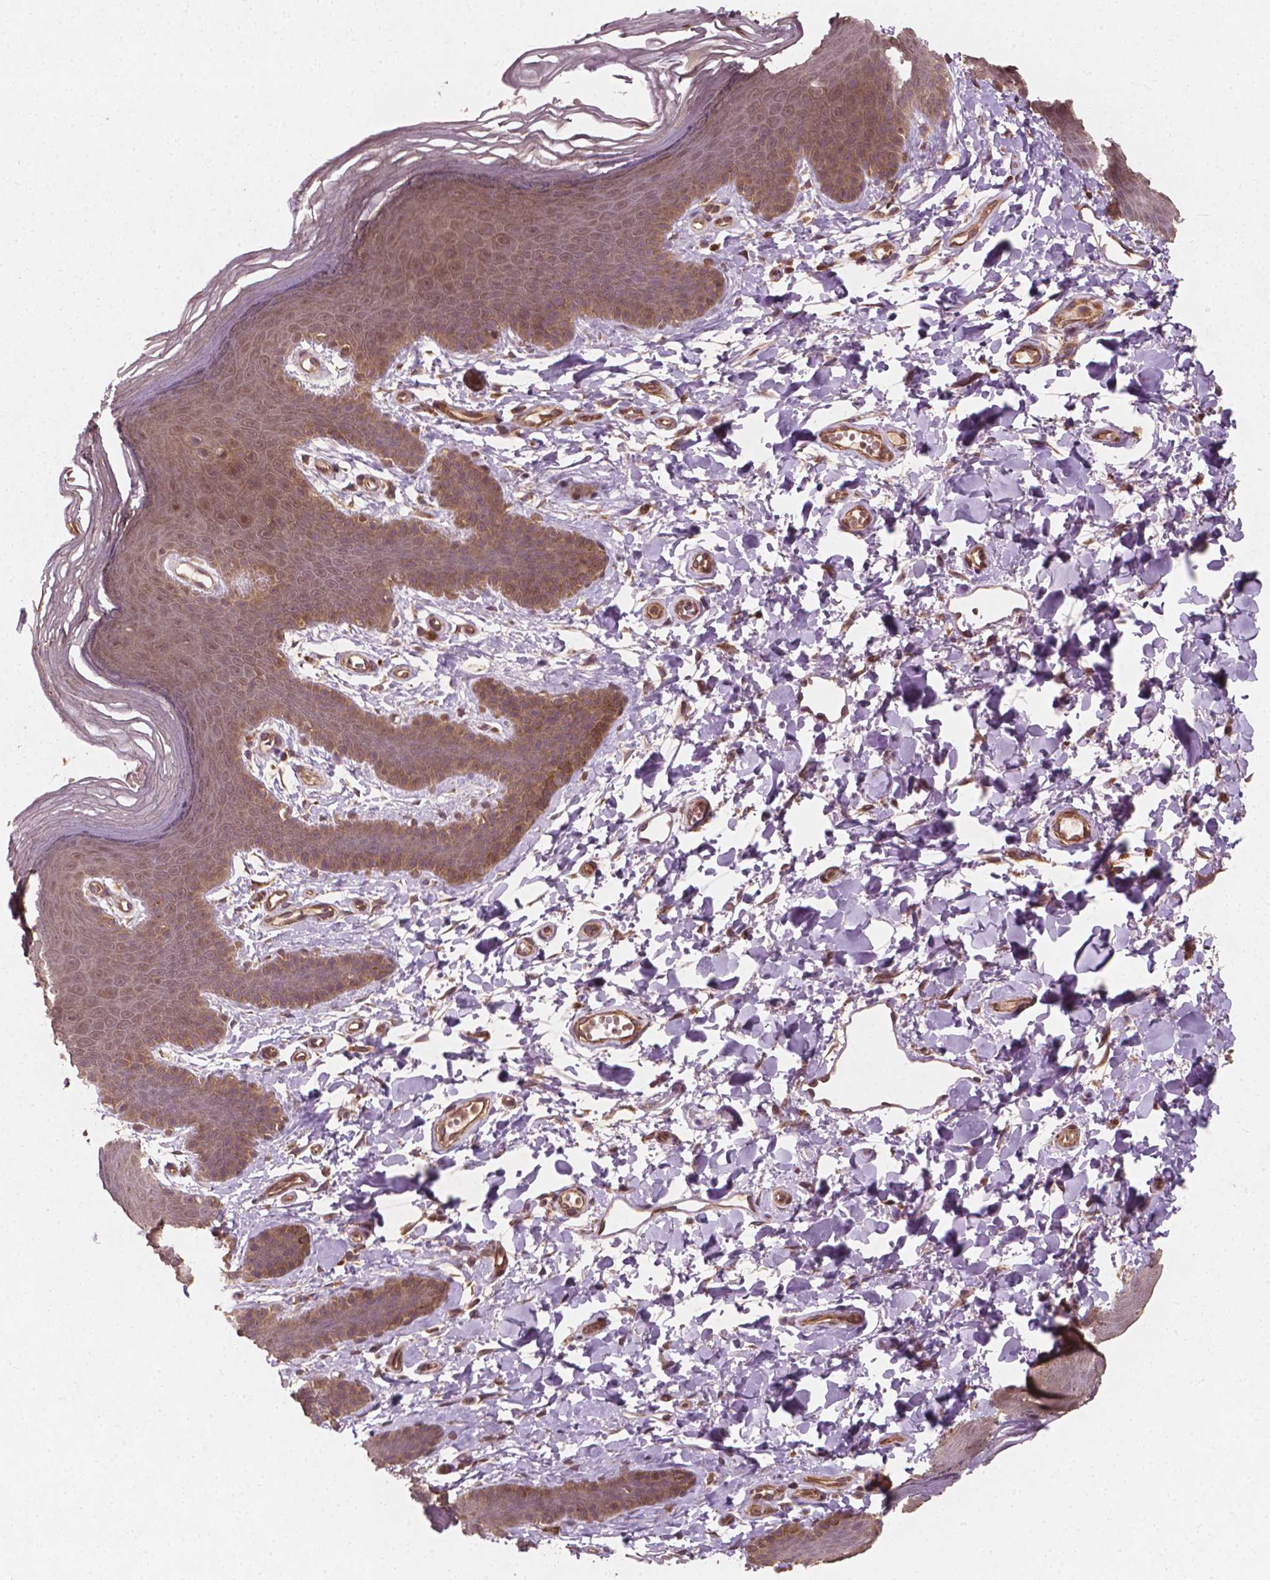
{"staining": {"intensity": "weak", "quantity": ">75%", "location": "cytoplasmic/membranous,nuclear"}, "tissue": "skin", "cell_type": "Epidermal cells", "image_type": "normal", "snomed": [{"axis": "morphology", "description": "Normal tissue, NOS"}, {"axis": "topography", "description": "Anal"}], "caption": "A histopathology image of human skin stained for a protein shows weak cytoplasmic/membranous,nuclear brown staining in epidermal cells. (DAB (3,3'-diaminobenzidine) IHC, brown staining for protein, blue staining for nuclei).", "gene": "CYFIP1", "patient": {"sex": "male", "age": 53}}